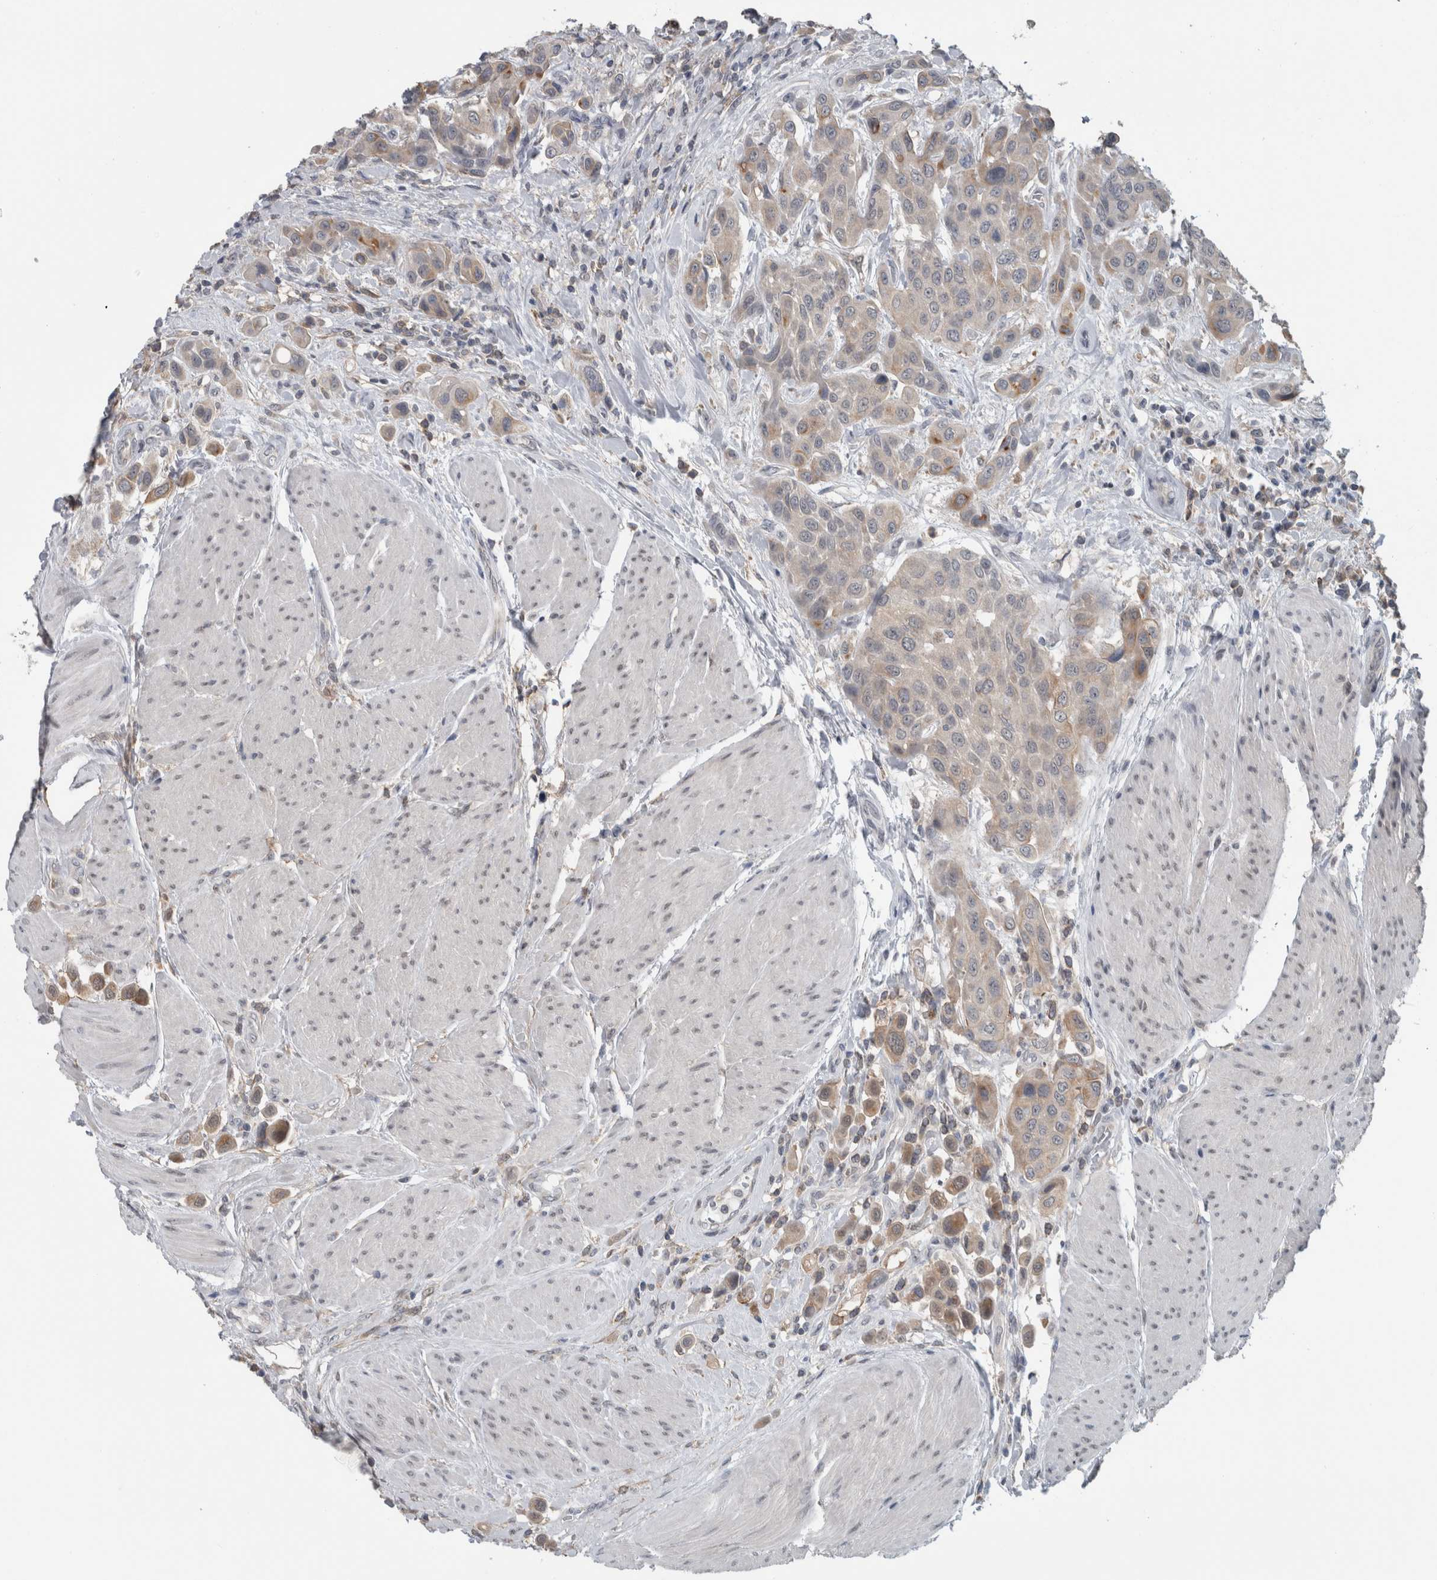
{"staining": {"intensity": "weak", "quantity": "25%-75%", "location": "cytoplasmic/membranous"}, "tissue": "urothelial cancer", "cell_type": "Tumor cells", "image_type": "cancer", "snomed": [{"axis": "morphology", "description": "Urothelial carcinoma, High grade"}, {"axis": "topography", "description": "Urinary bladder"}], "caption": "IHC histopathology image of neoplastic tissue: human urothelial cancer stained using immunohistochemistry demonstrates low levels of weak protein expression localized specifically in the cytoplasmic/membranous of tumor cells, appearing as a cytoplasmic/membranous brown color.", "gene": "ACSF2", "patient": {"sex": "male", "age": 50}}